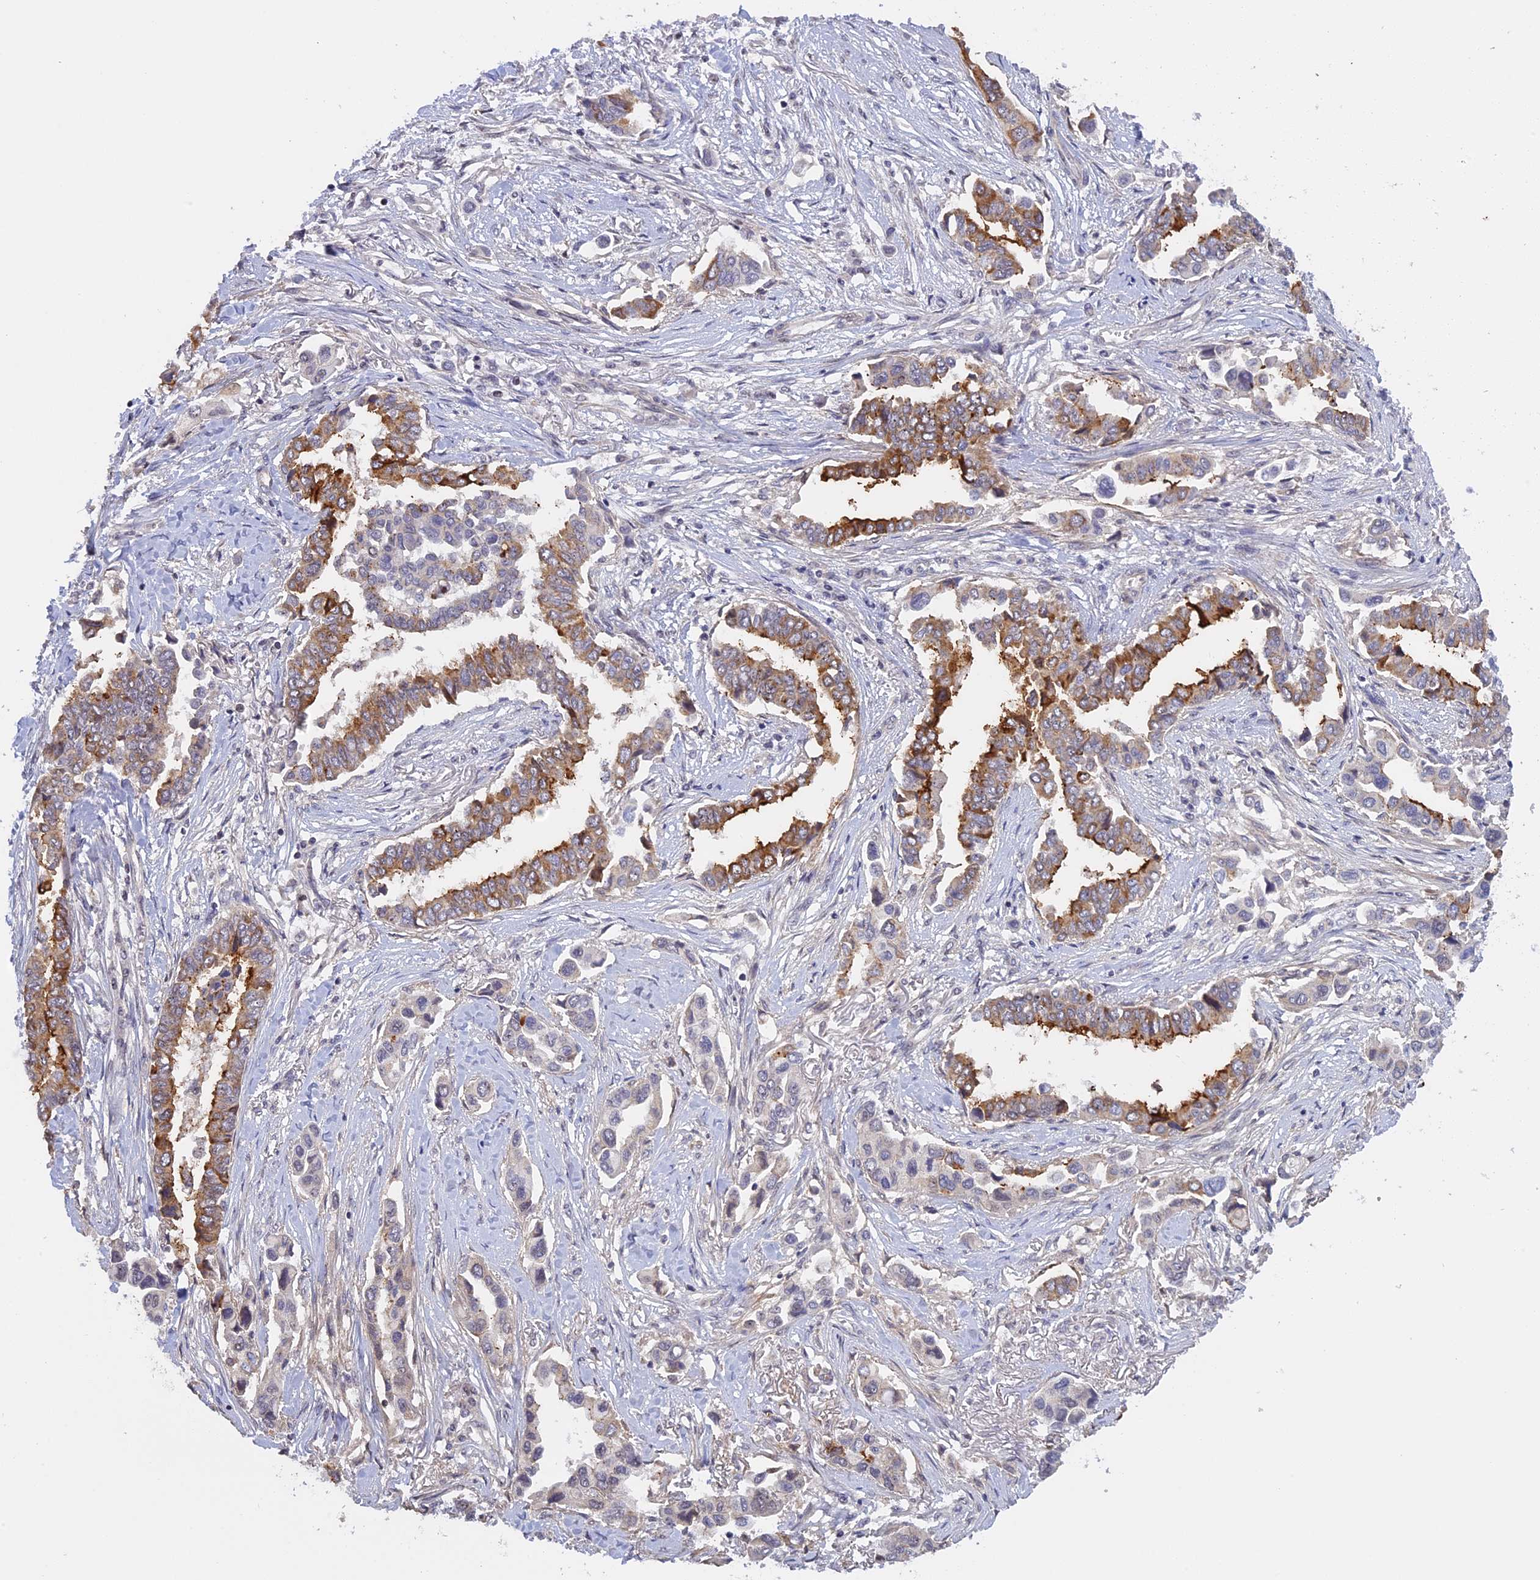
{"staining": {"intensity": "moderate", "quantity": "25%-75%", "location": "cytoplasmic/membranous"}, "tissue": "lung cancer", "cell_type": "Tumor cells", "image_type": "cancer", "snomed": [{"axis": "morphology", "description": "Adenocarcinoma, NOS"}, {"axis": "topography", "description": "Lung"}], "caption": "Tumor cells display medium levels of moderate cytoplasmic/membranous expression in approximately 25%-75% of cells in human adenocarcinoma (lung).", "gene": "MGA", "patient": {"sex": "female", "age": 76}}